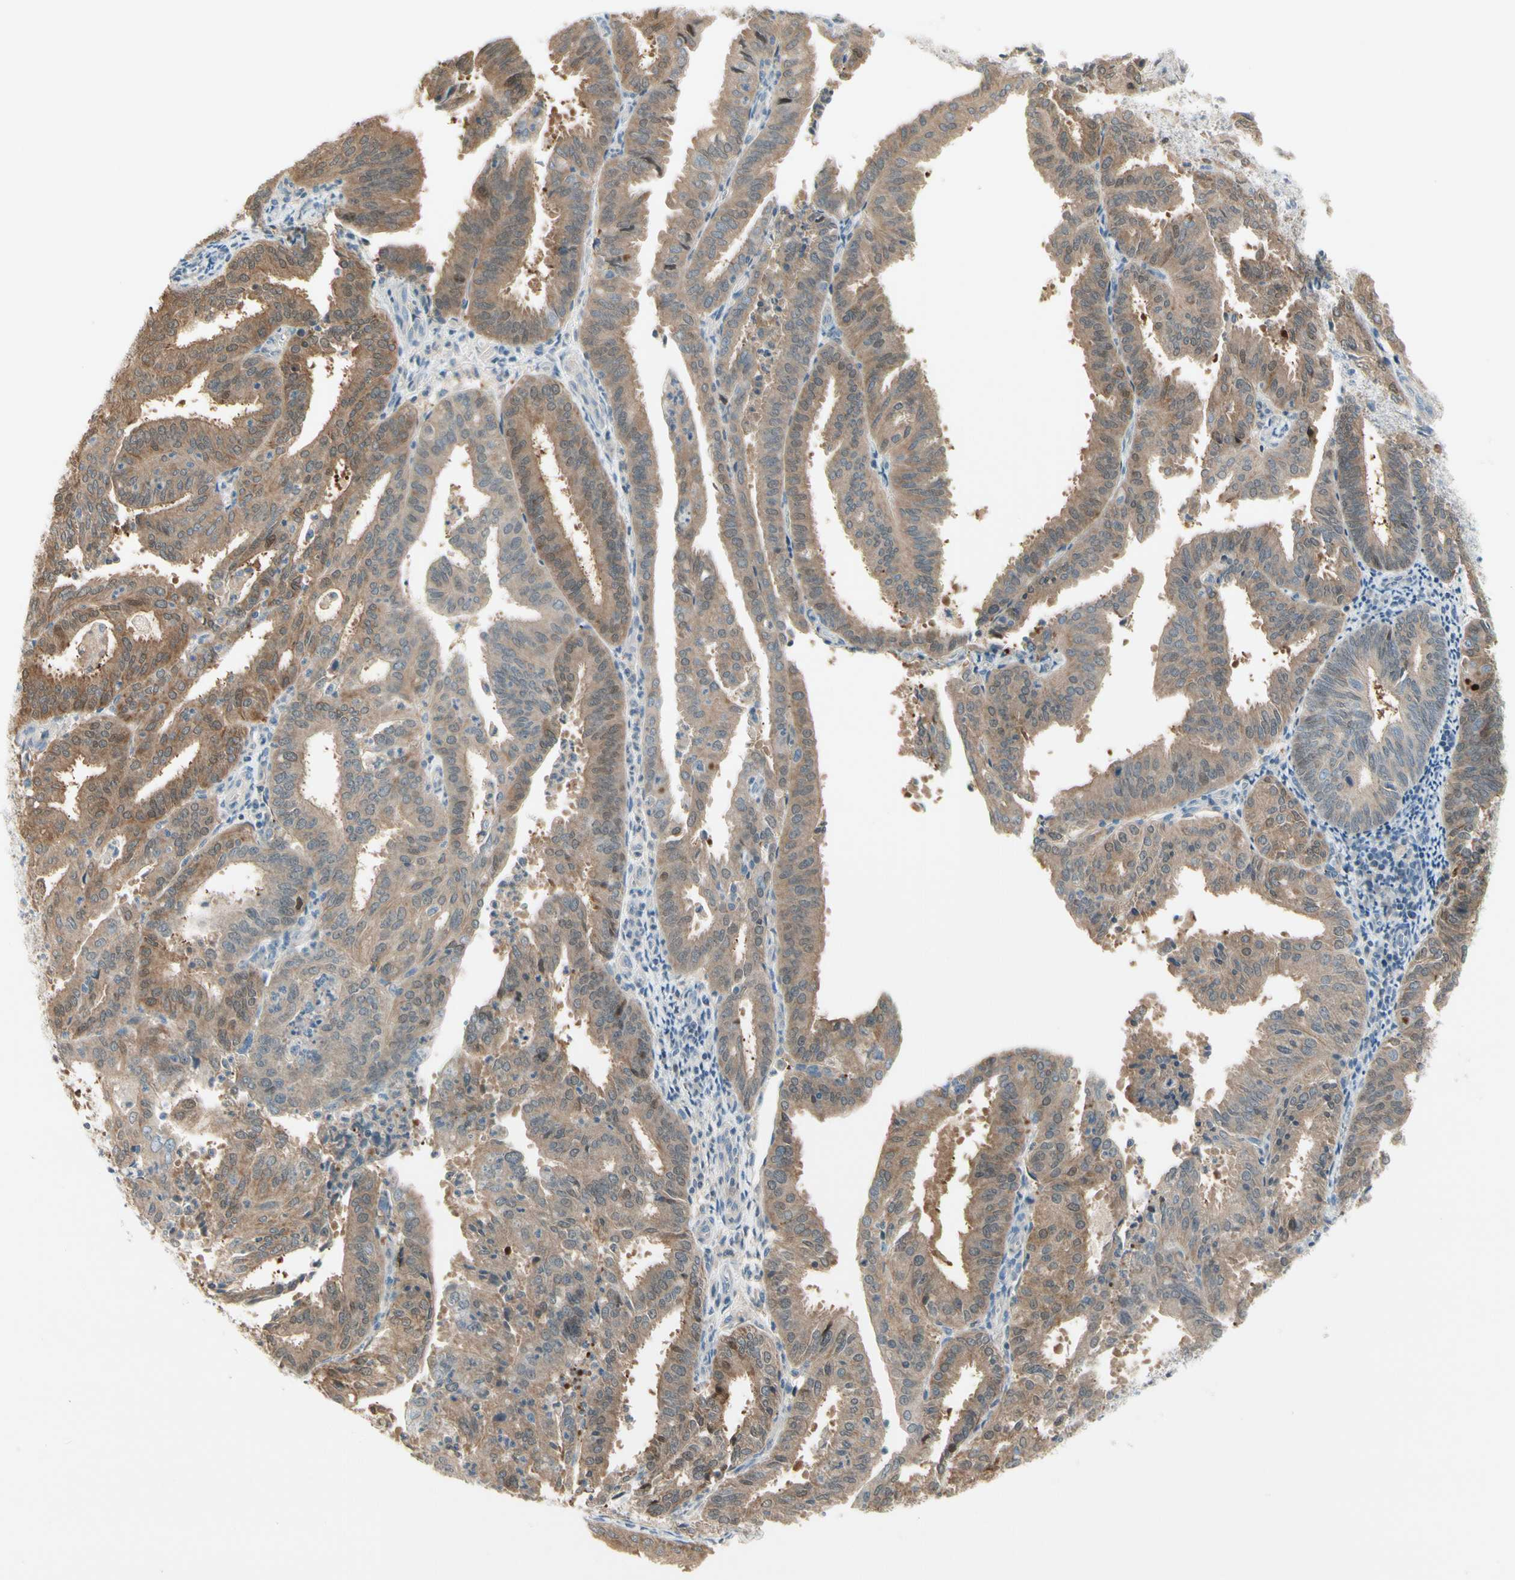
{"staining": {"intensity": "moderate", "quantity": ">75%", "location": "cytoplasmic/membranous"}, "tissue": "endometrial cancer", "cell_type": "Tumor cells", "image_type": "cancer", "snomed": [{"axis": "morphology", "description": "Adenocarcinoma, NOS"}, {"axis": "topography", "description": "Uterus"}], "caption": "Endometrial adenocarcinoma was stained to show a protein in brown. There is medium levels of moderate cytoplasmic/membranous expression in about >75% of tumor cells. The staining is performed using DAB brown chromogen to label protein expression. The nuclei are counter-stained blue using hematoxylin.", "gene": "CYP2E1", "patient": {"sex": "female", "age": 60}}